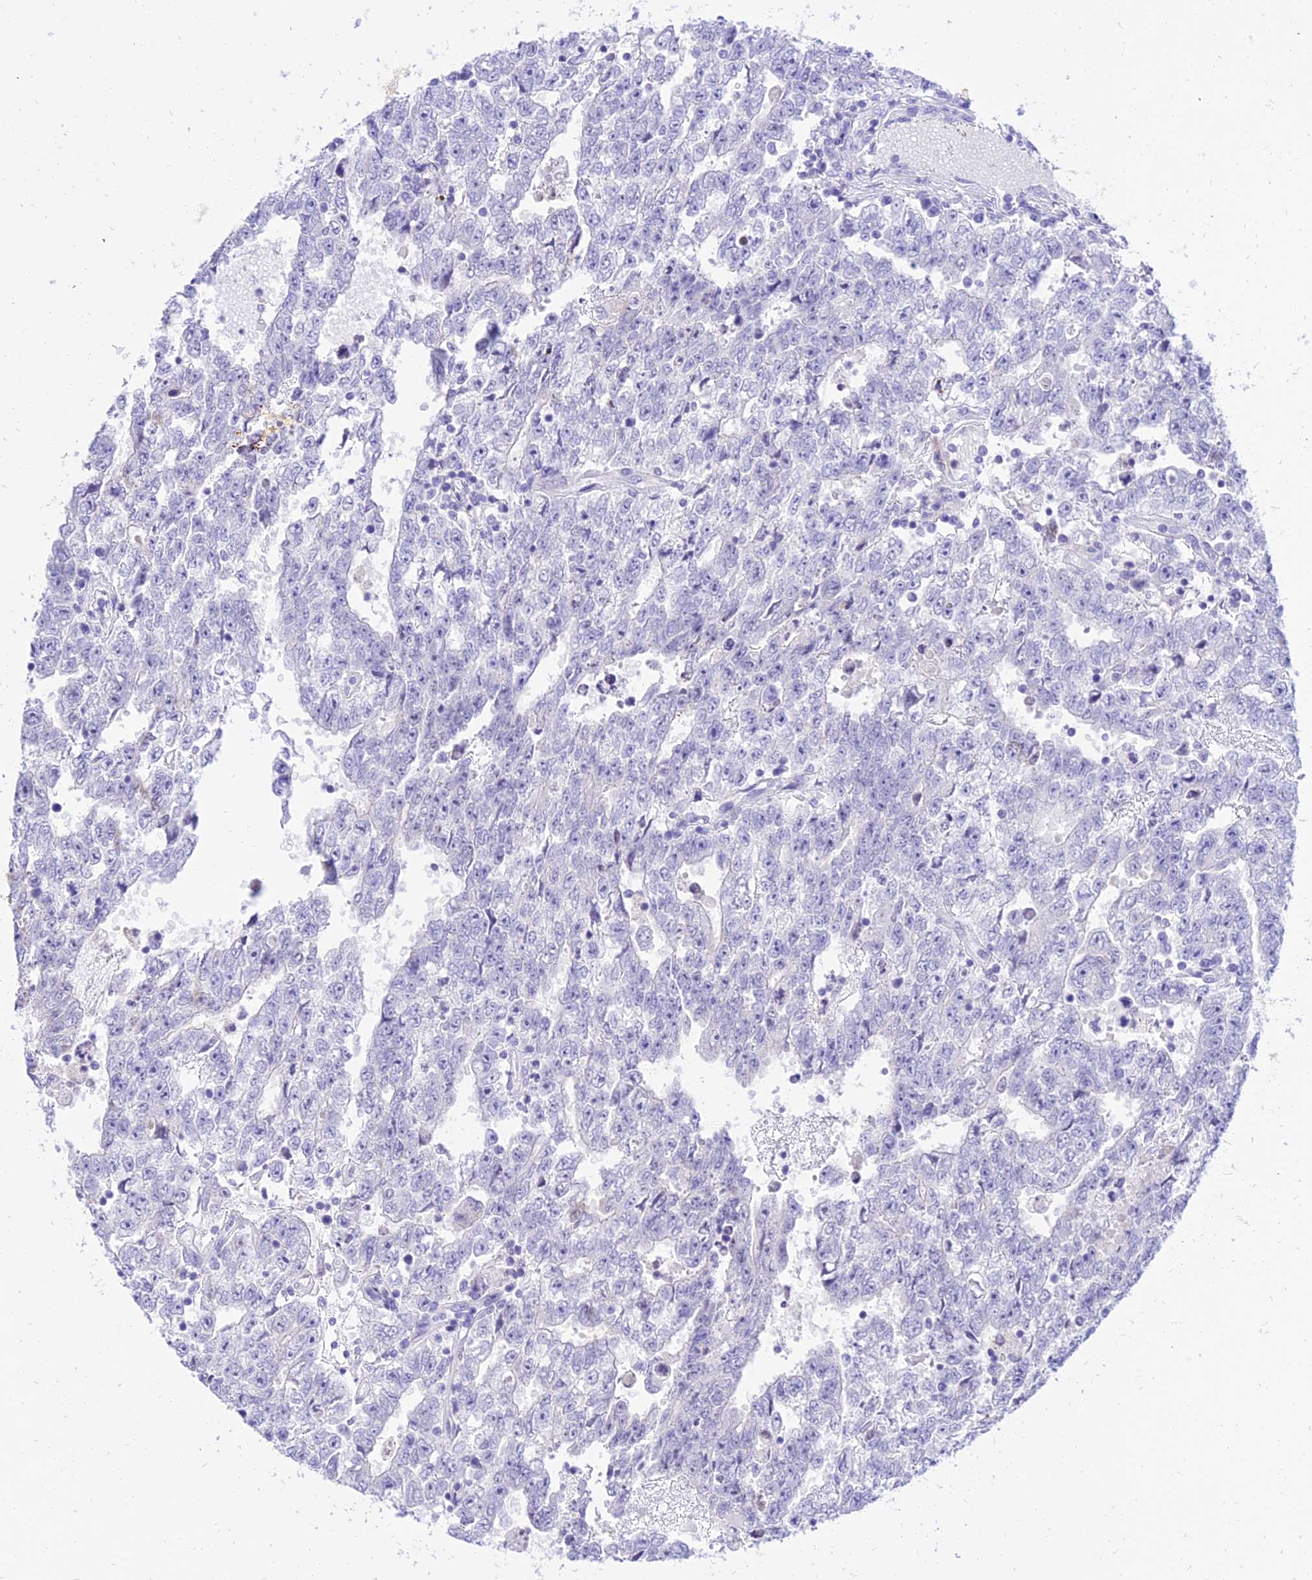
{"staining": {"intensity": "negative", "quantity": "none", "location": "none"}, "tissue": "testis cancer", "cell_type": "Tumor cells", "image_type": "cancer", "snomed": [{"axis": "morphology", "description": "Carcinoma, Embryonal, NOS"}, {"axis": "topography", "description": "Testis"}], "caption": "Immunohistochemical staining of human embryonal carcinoma (testis) shows no significant positivity in tumor cells.", "gene": "PKN3", "patient": {"sex": "male", "age": 25}}